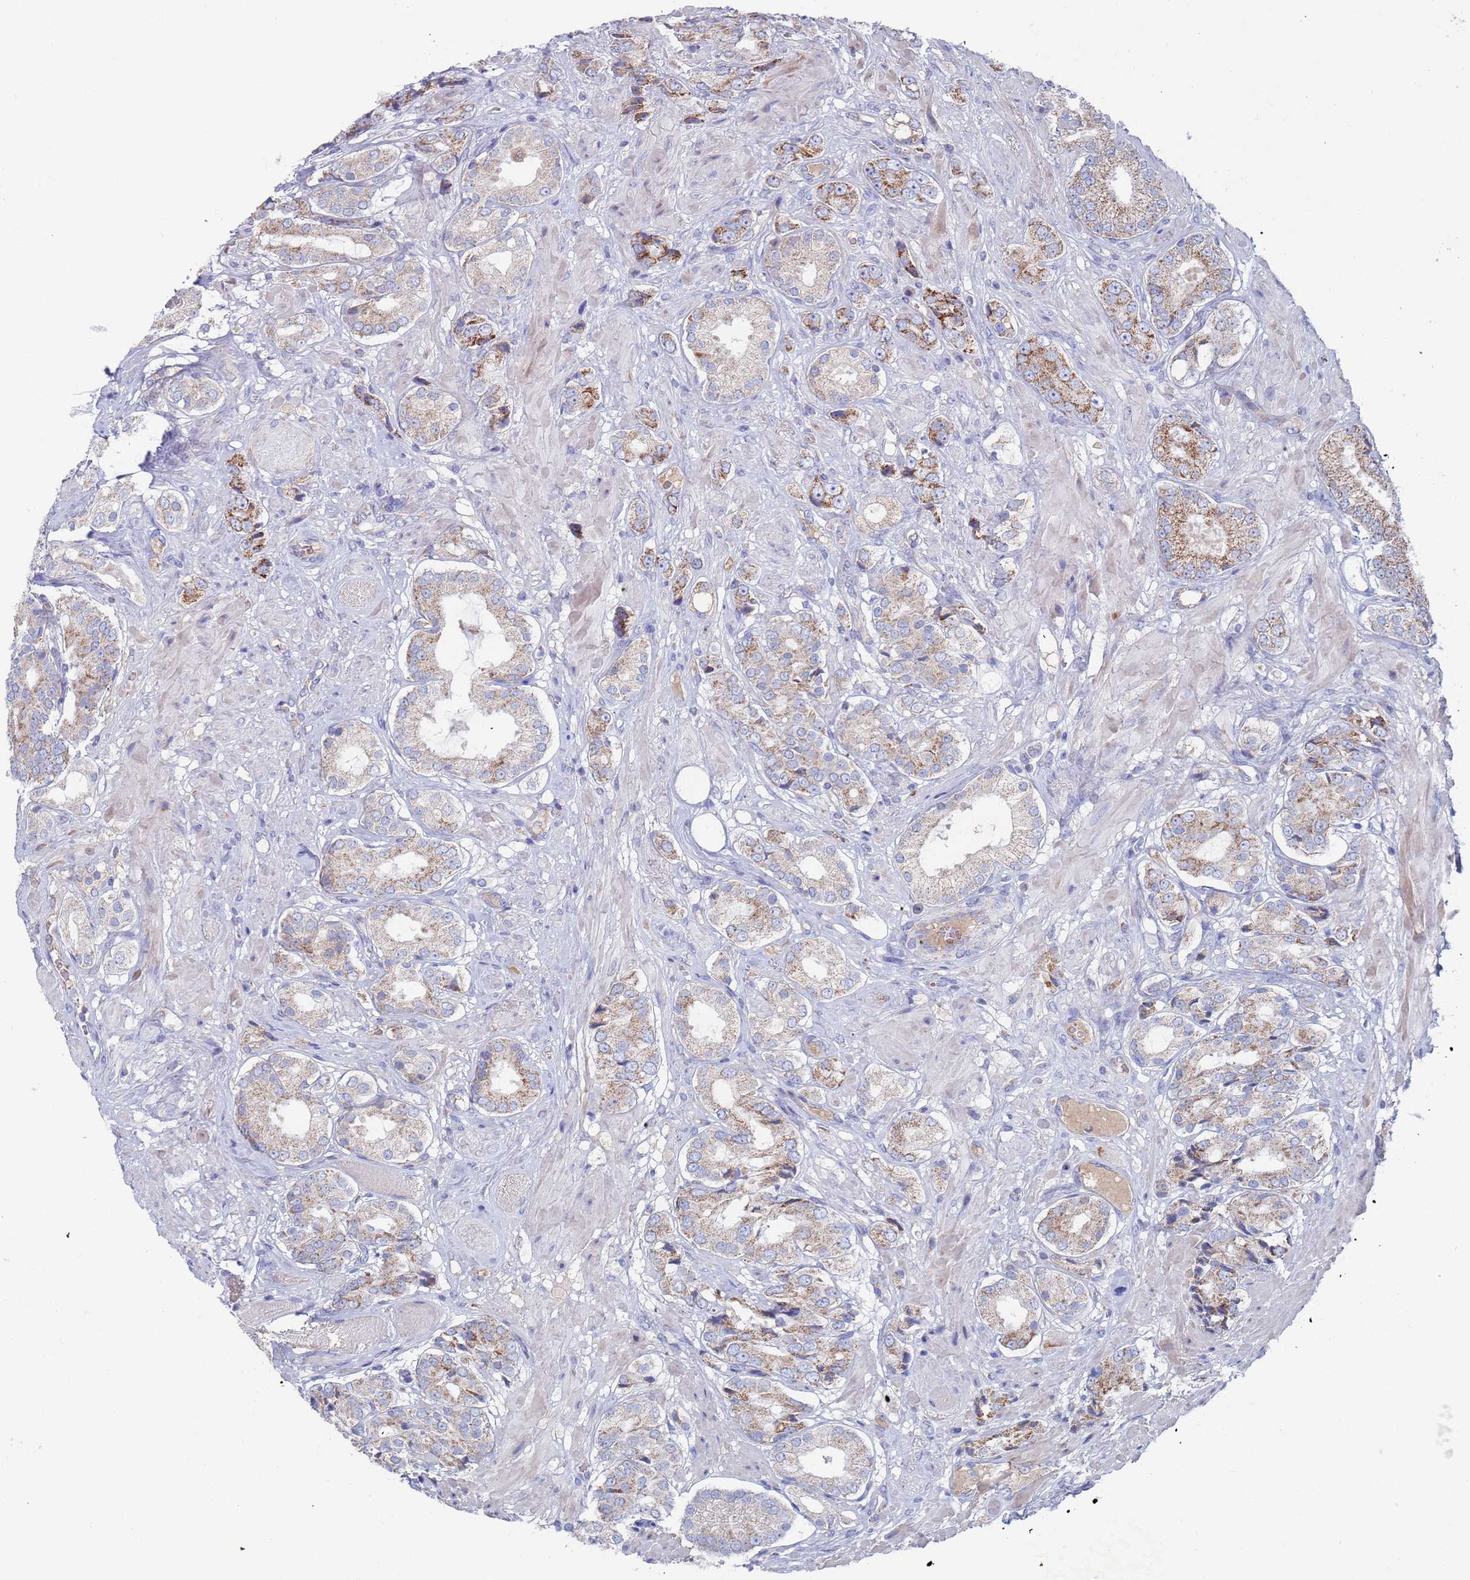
{"staining": {"intensity": "moderate", "quantity": "<25%", "location": "cytoplasmic/membranous"}, "tissue": "prostate cancer", "cell_type": "Tumor cells", "image_type": "cancer", "snomed": [{"axis": "morphology", "description": "Adenocarcinoma, High grade"}, {"axis": "topography", "description": "Prostate and seminal vesicle, NOS"}], "caption": "Human adenocarcinoma (high-grade) (prostate) stained with a brown dye reveals moderate cytoplasmic/membranous positive positivity in approximately <25% of tumor cells.", "gene": "MRPL22", "patient": {"sex": "male", "age": 64}}